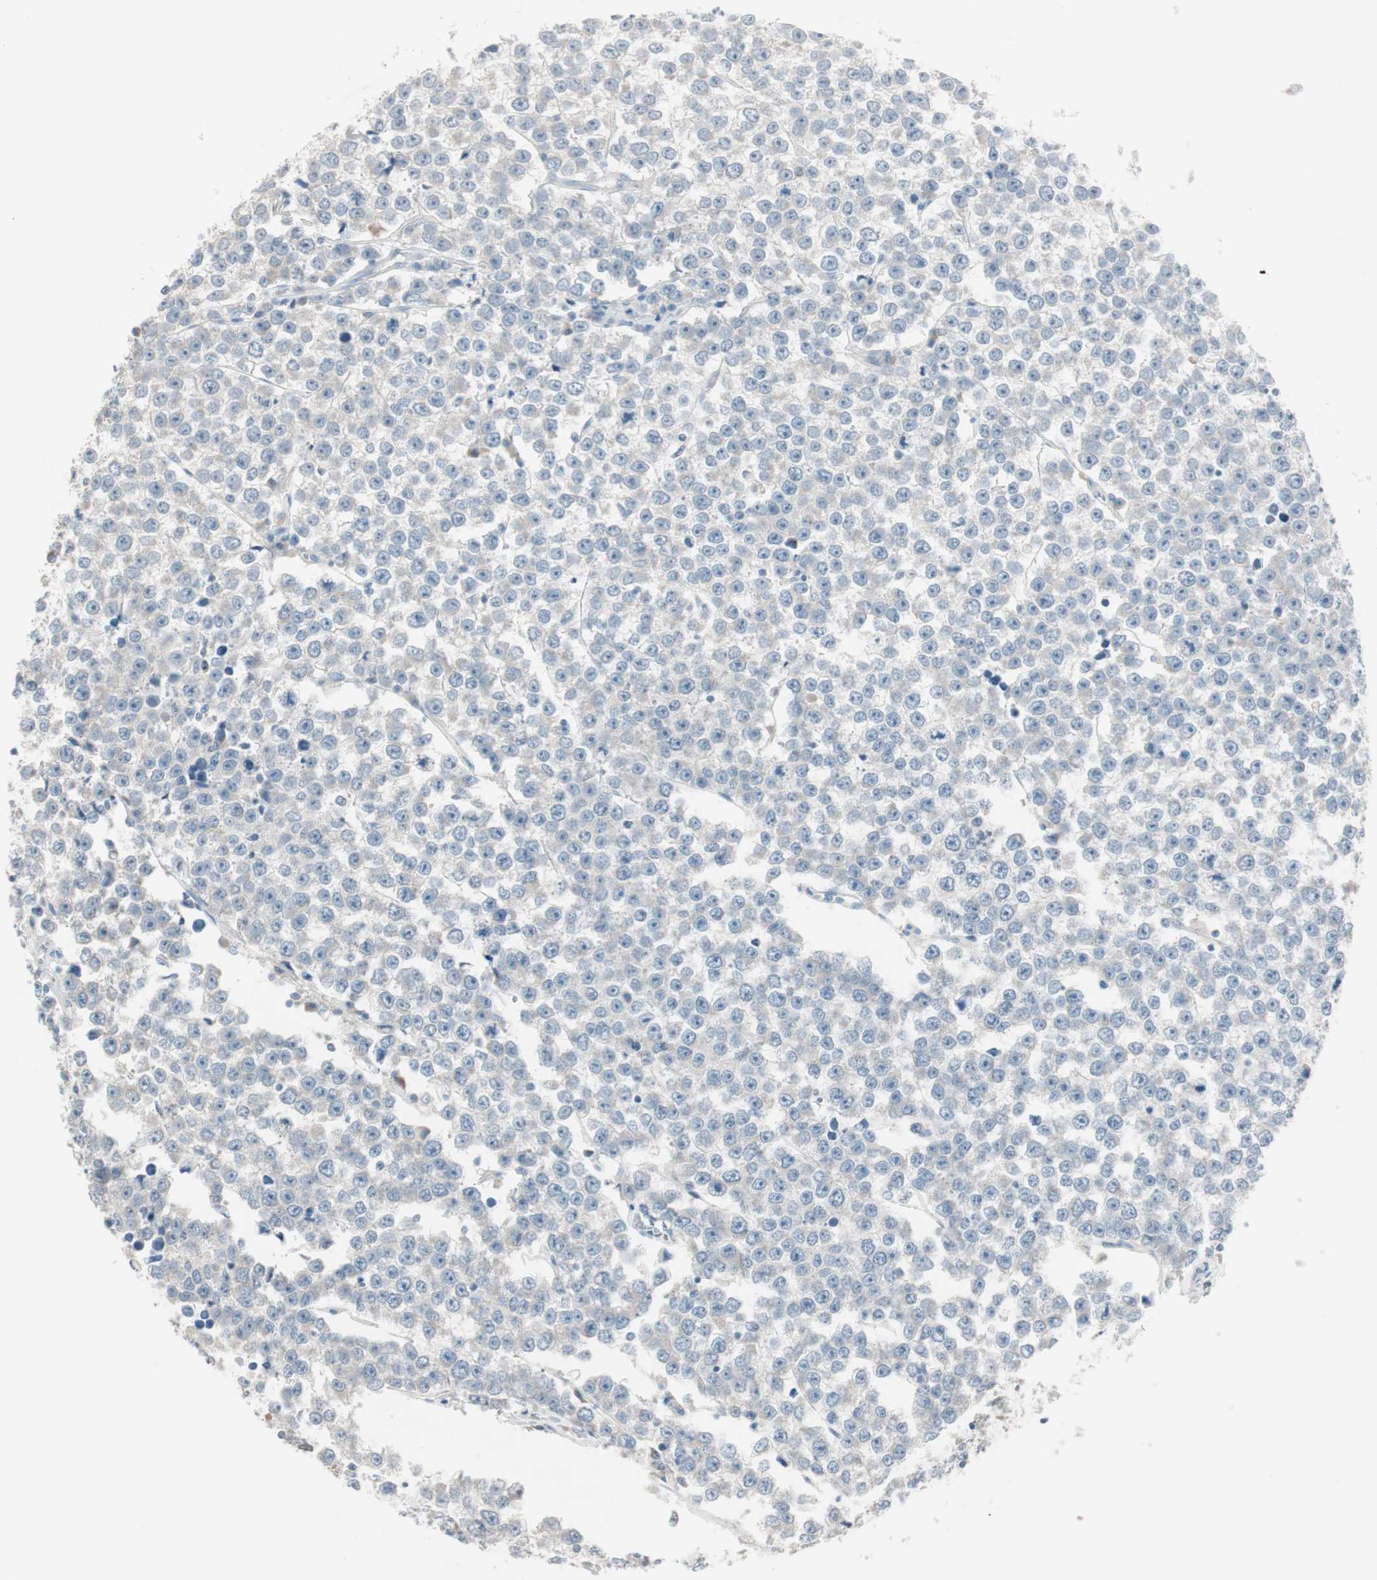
{"staining": {"intensity": "negative", "quantity": "none", "location": "none"}, "tissue": "testis cancer", "cell_type": "Tumor cells", "image_type": "cancer", "snomed": [{"axis": "morphology", "description": "Seminoma, NOS"}, {"axis": "morphology", "description": "Carcinoma, Embryonal, NOS"}, {"axis": "topography", "description": "Testis"}], "caption": "Photomicrograph shows no protein positivity in tumor cells of testis embryonal carcinoma tissue. Nuclei are stained in blue.", "gene": "KHK", "patient": {"sex": "male", "age": 52}}